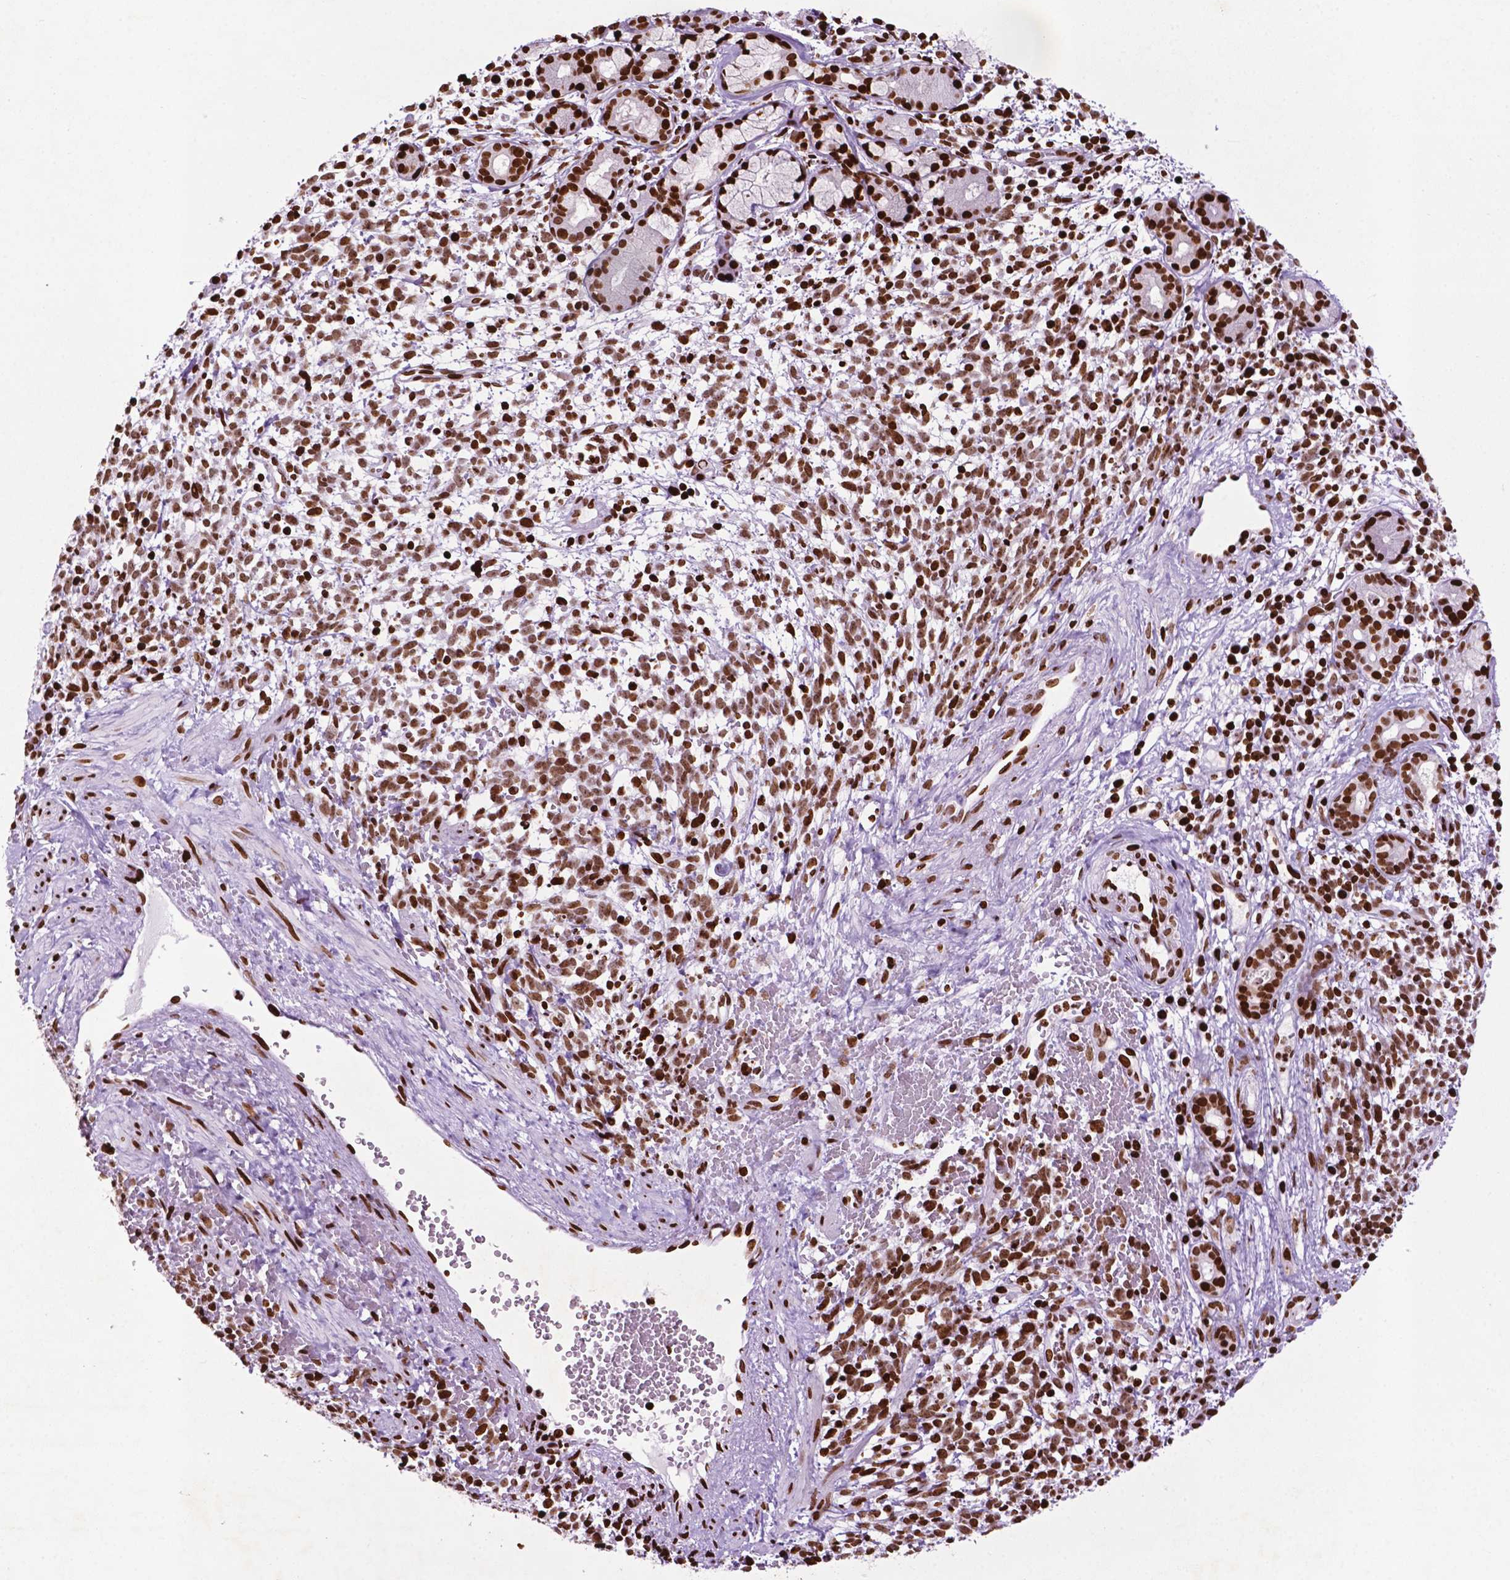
{"staining": {"intensity": "moderate", "quantity": ">75%", "location": "nuclear"}, "tissue": "melanoma", "cell_type": "Tumor cells", "image_type": "cancer", "snomed": [{"axis": "morphology", "description": "Malignant melanoma, NOS"}, {"axis": "topography", "description": "Skin"}], "caption": "This image displays malignant melanoma stained with immunohistochemistry (IHC) to label a protein in brown. The nuclear of tumor cells show moderate positivity for the protein. Nuclei are counter-stained blue.", "gene": "TMEM250", "patient": {"sex": "female", "age": 70}}